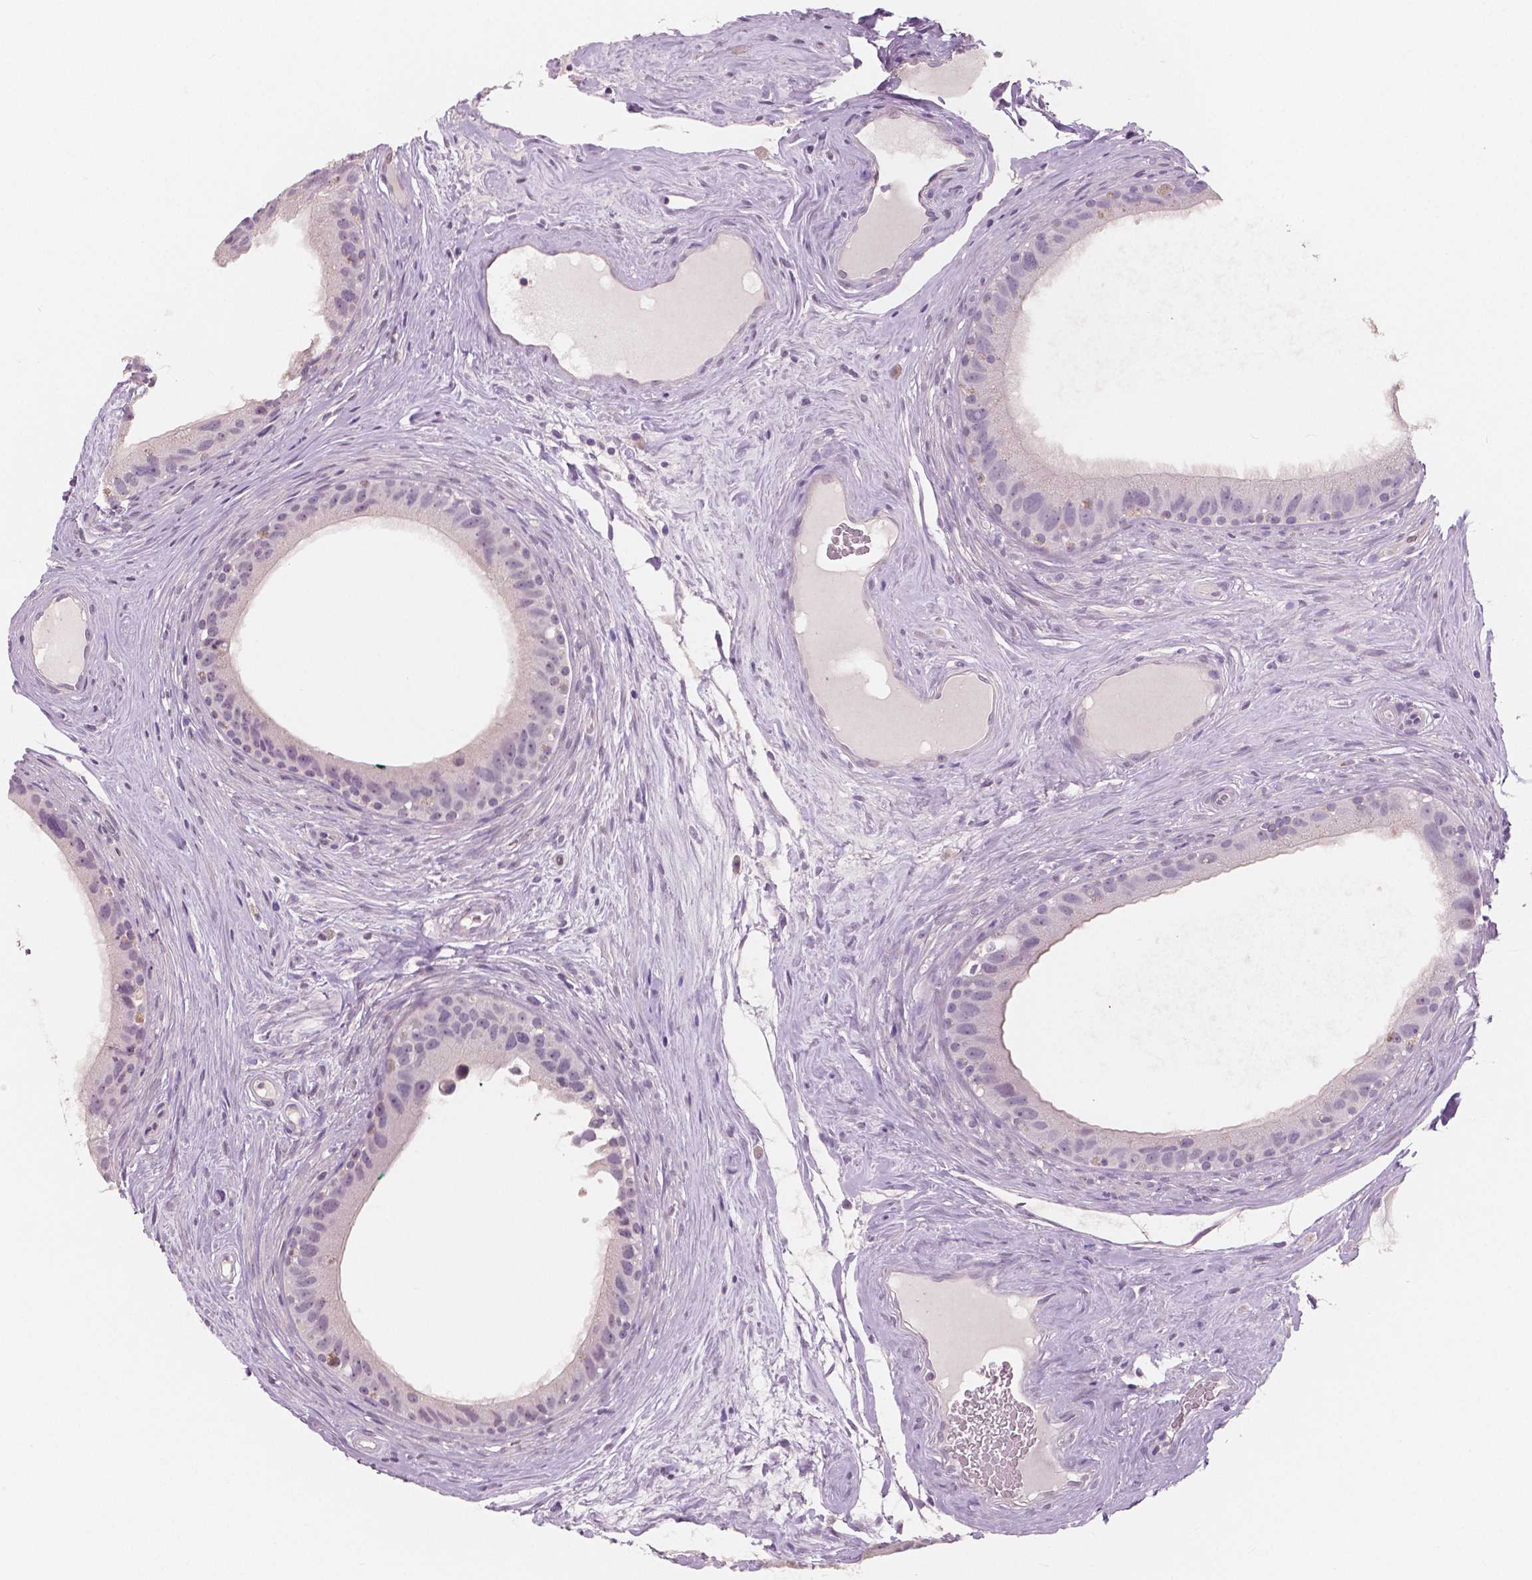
{"staining": {"intensity": "negative", "quantity": "none", "location": "none"}, "tissue": "epididymis", "cell_type": "Glandular cells", "image_type": "normal", "snomed": [{"axis": "morphology", "description": "Normal tissue, NOS"}, {"axis": "topography", "description": "Epididymis"}], "caption": "The image exhibits no staining of glandular cells in unremarkable epididymis. (Brightfield microscopy of DAB immunohistochemistry (IHC) at high magnification).", "gene": "NECAB1", "patient": {"sex": "male", "age": 59}}